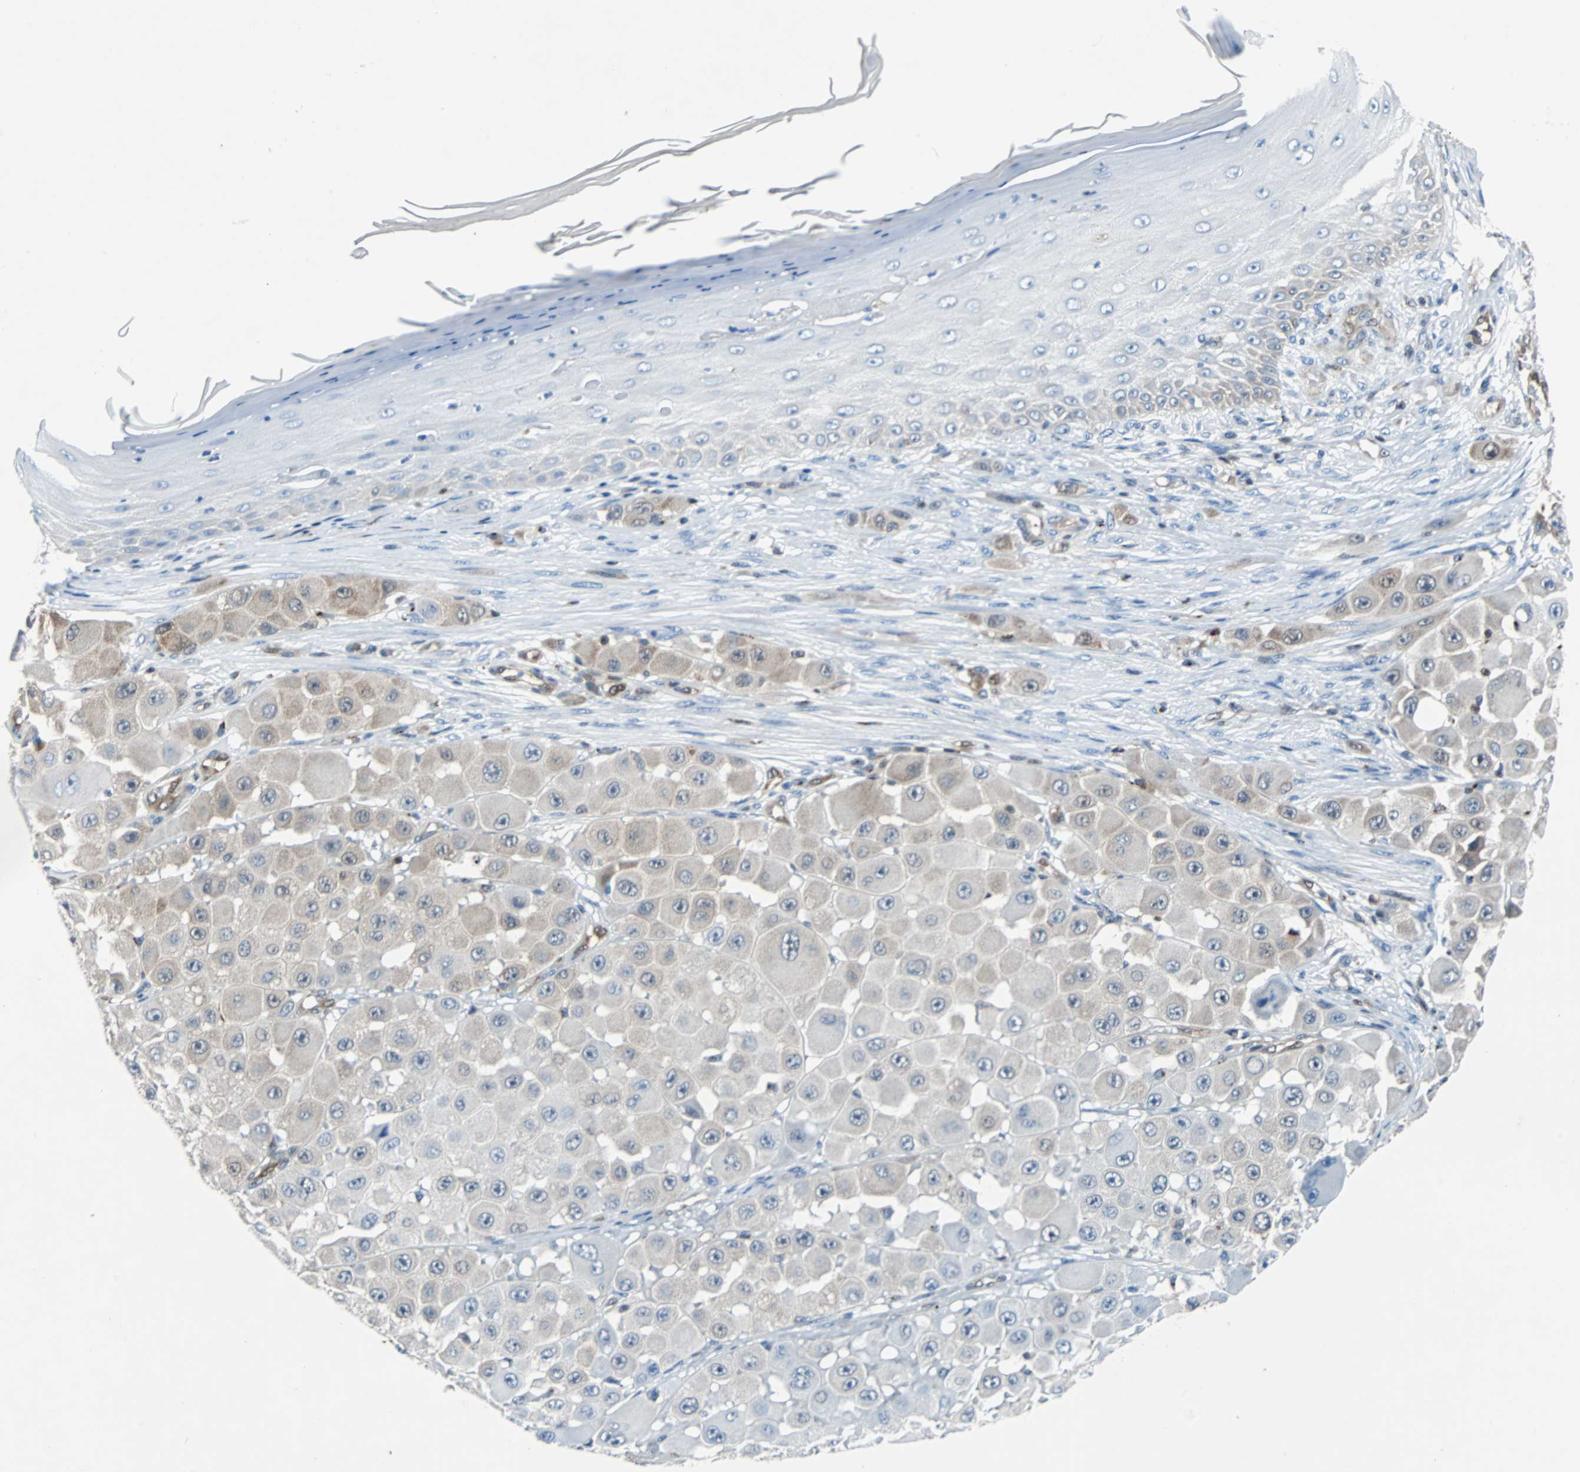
{"staining": {"intensity": "weak", "quantity": "<25%", "location": "cytoplasmic/membranous"}, "tissue": "melanoma", "cell_type": "Tumor cells", "image_type": "cancer", "snomed": [{"axis": "morphology", "description": "Malignant melanoma, NOS"}, {"axis": "topography", "description": "Skin"}], "caption": "Tumor cells are negative for protein expression in human malignant melanoma.", "gene": "MAP2K6", "patient": {"sex": "female", "age": 81}}